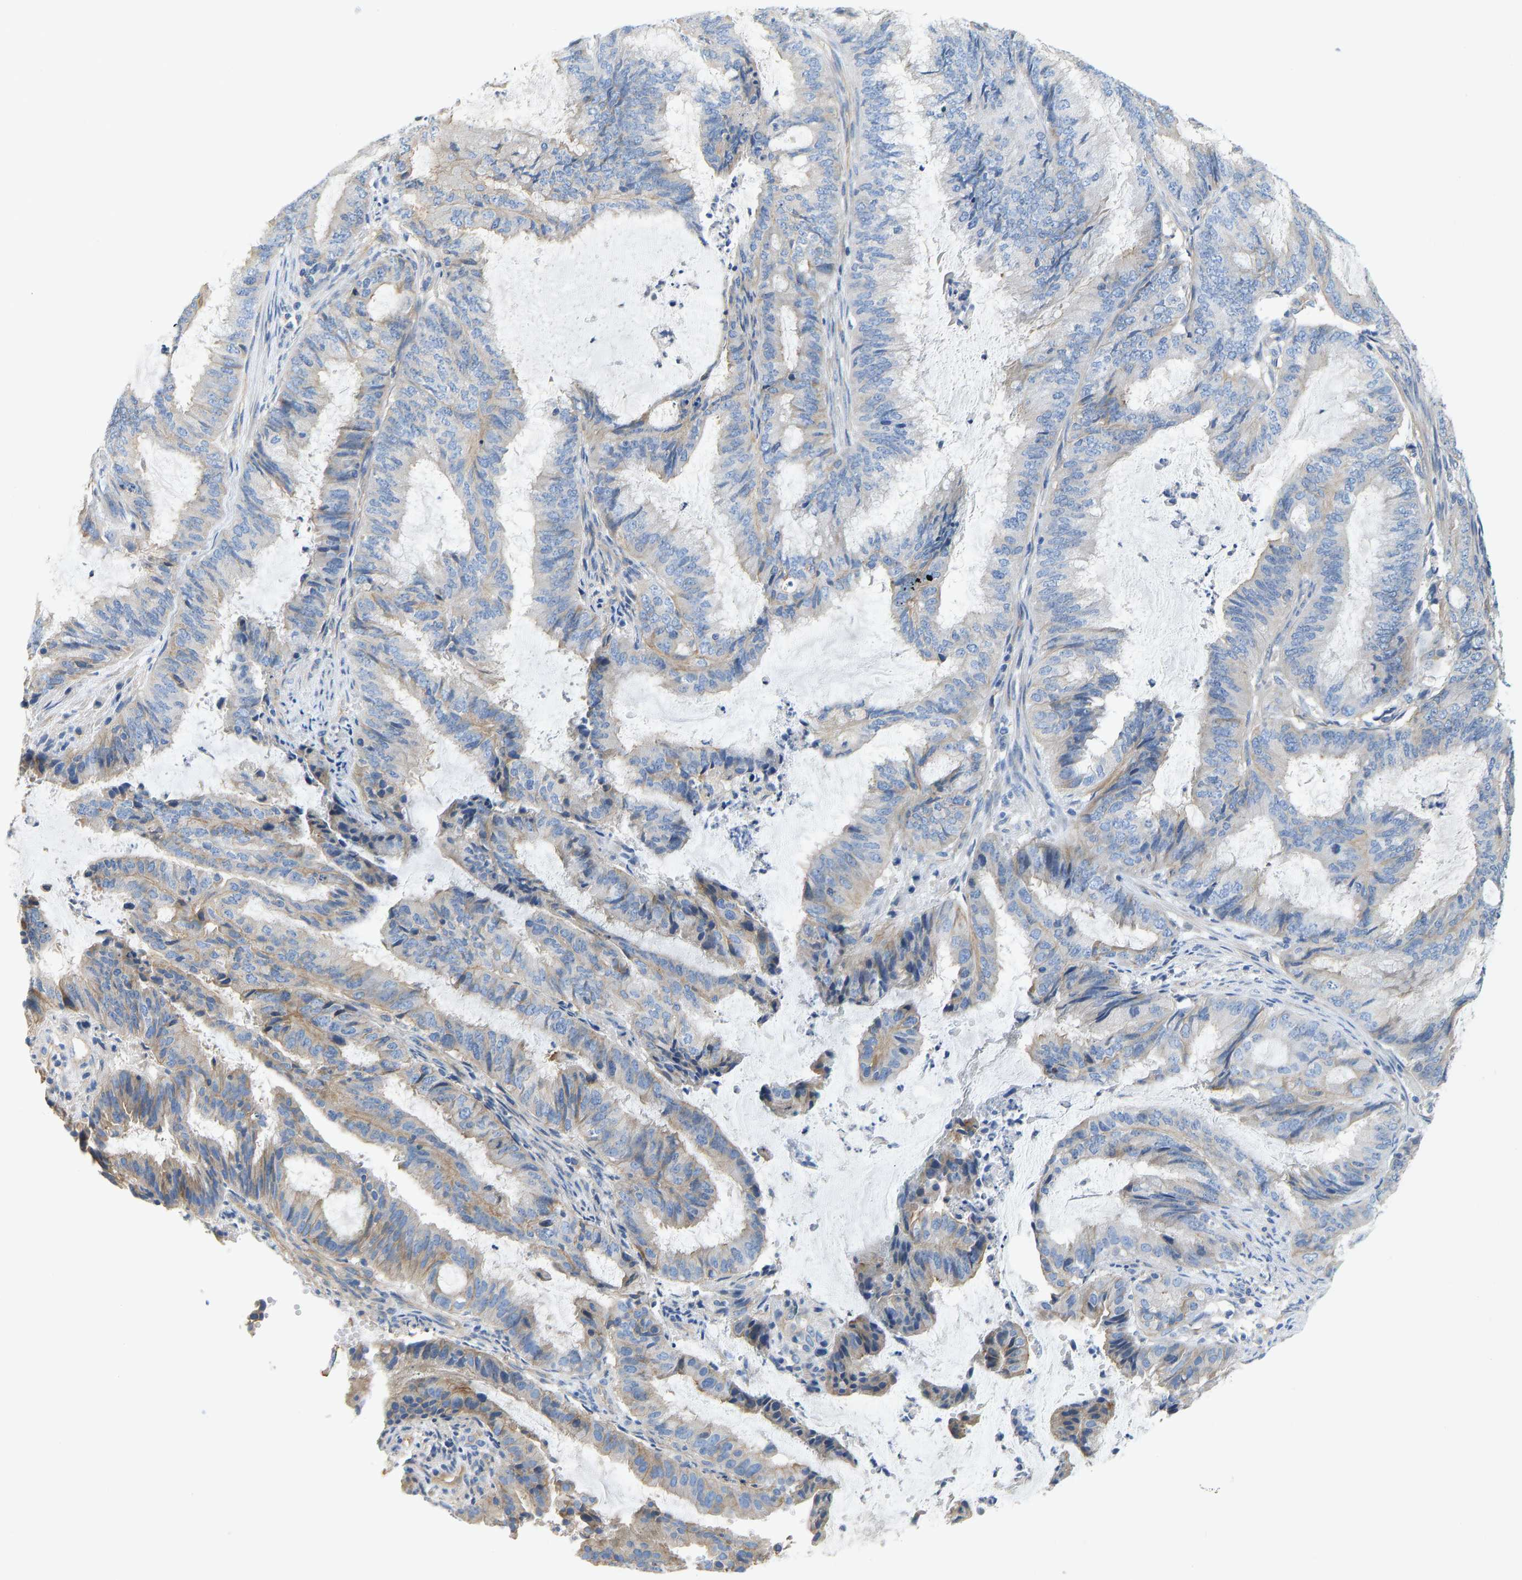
{"staining": {"intensity": "weak", "quantity": "25%-75%", "location": "cytoplasmic/membranous"}, "tissue": "endometrial cancer", "cell_type": "Tumor cells", "image_type": "cancer", "snomed": [{"axis": "morphology", "description": "Adenocarcinoma, NOS"}, {"axis": "topography", "description": "Endometrium"}], "caption": "Immunohistochemistry (IHC) micrograph of human adenocarcinoma (endometrial) stained for a protein (brown), which displays low levels of weak cytoplasmic/membranous positivity in about 25%-75% of tumor cells.", "gene": "CHAD", "patient": {"sex": "female", "age": 51}}